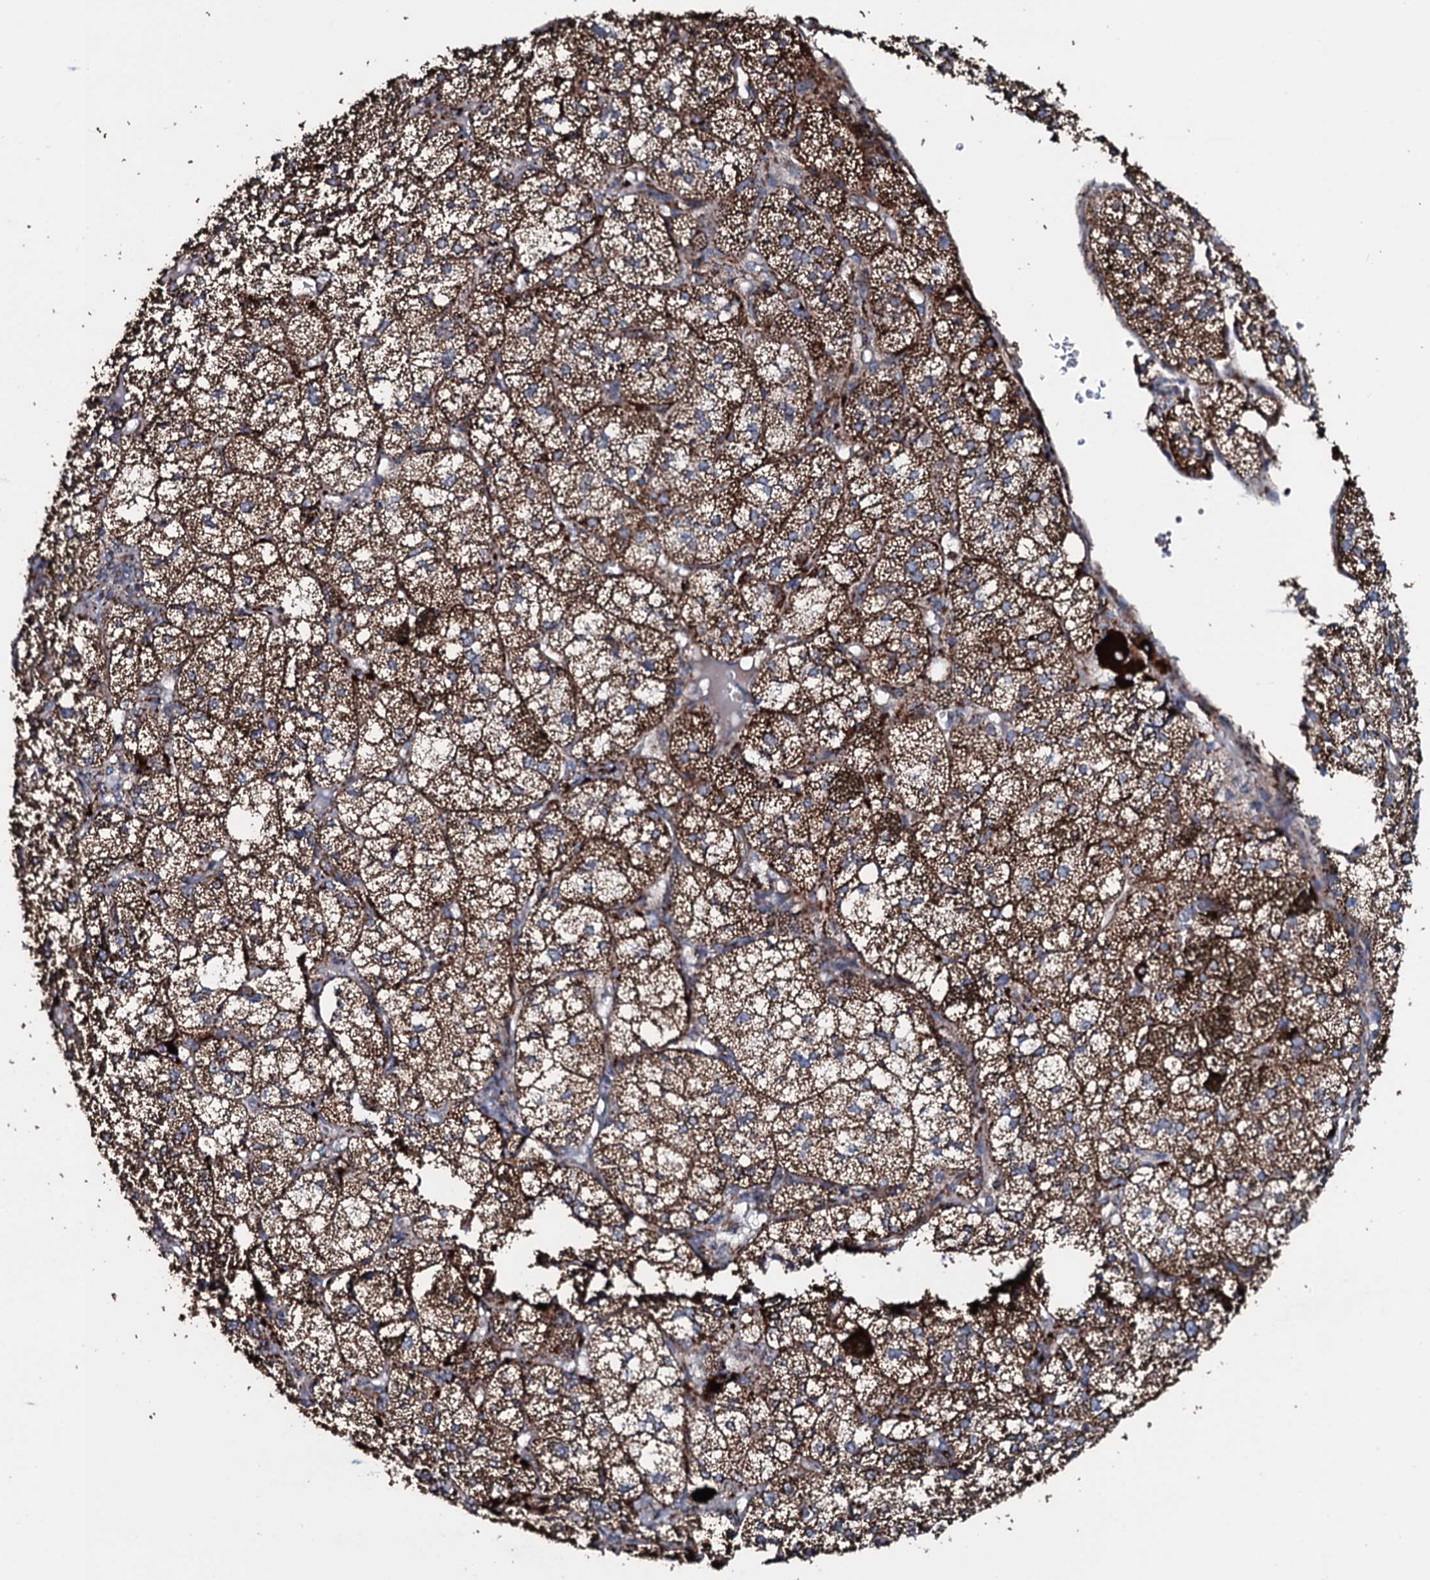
{"staining": {"intensity": "strong", "quantity": ">75%", "location": "cytoplasmic/membranous"}, "tissue": "adrenal gland", "cell_type": "Glandular cells", "image_type": "normal", "snomed": [{"axis": "morphology", "description": "Normal tissue, NOS"}, {"axis": "topography", "description": "Adrenal gland"}], "caption": "A high amount of strong cytoplasmic/membranous expression is identified in about >75% of glandular cells in unremarkable adrenal gland.", "gene": "DYNC2I2", "patient": {"sex": "female", "age": 61}}